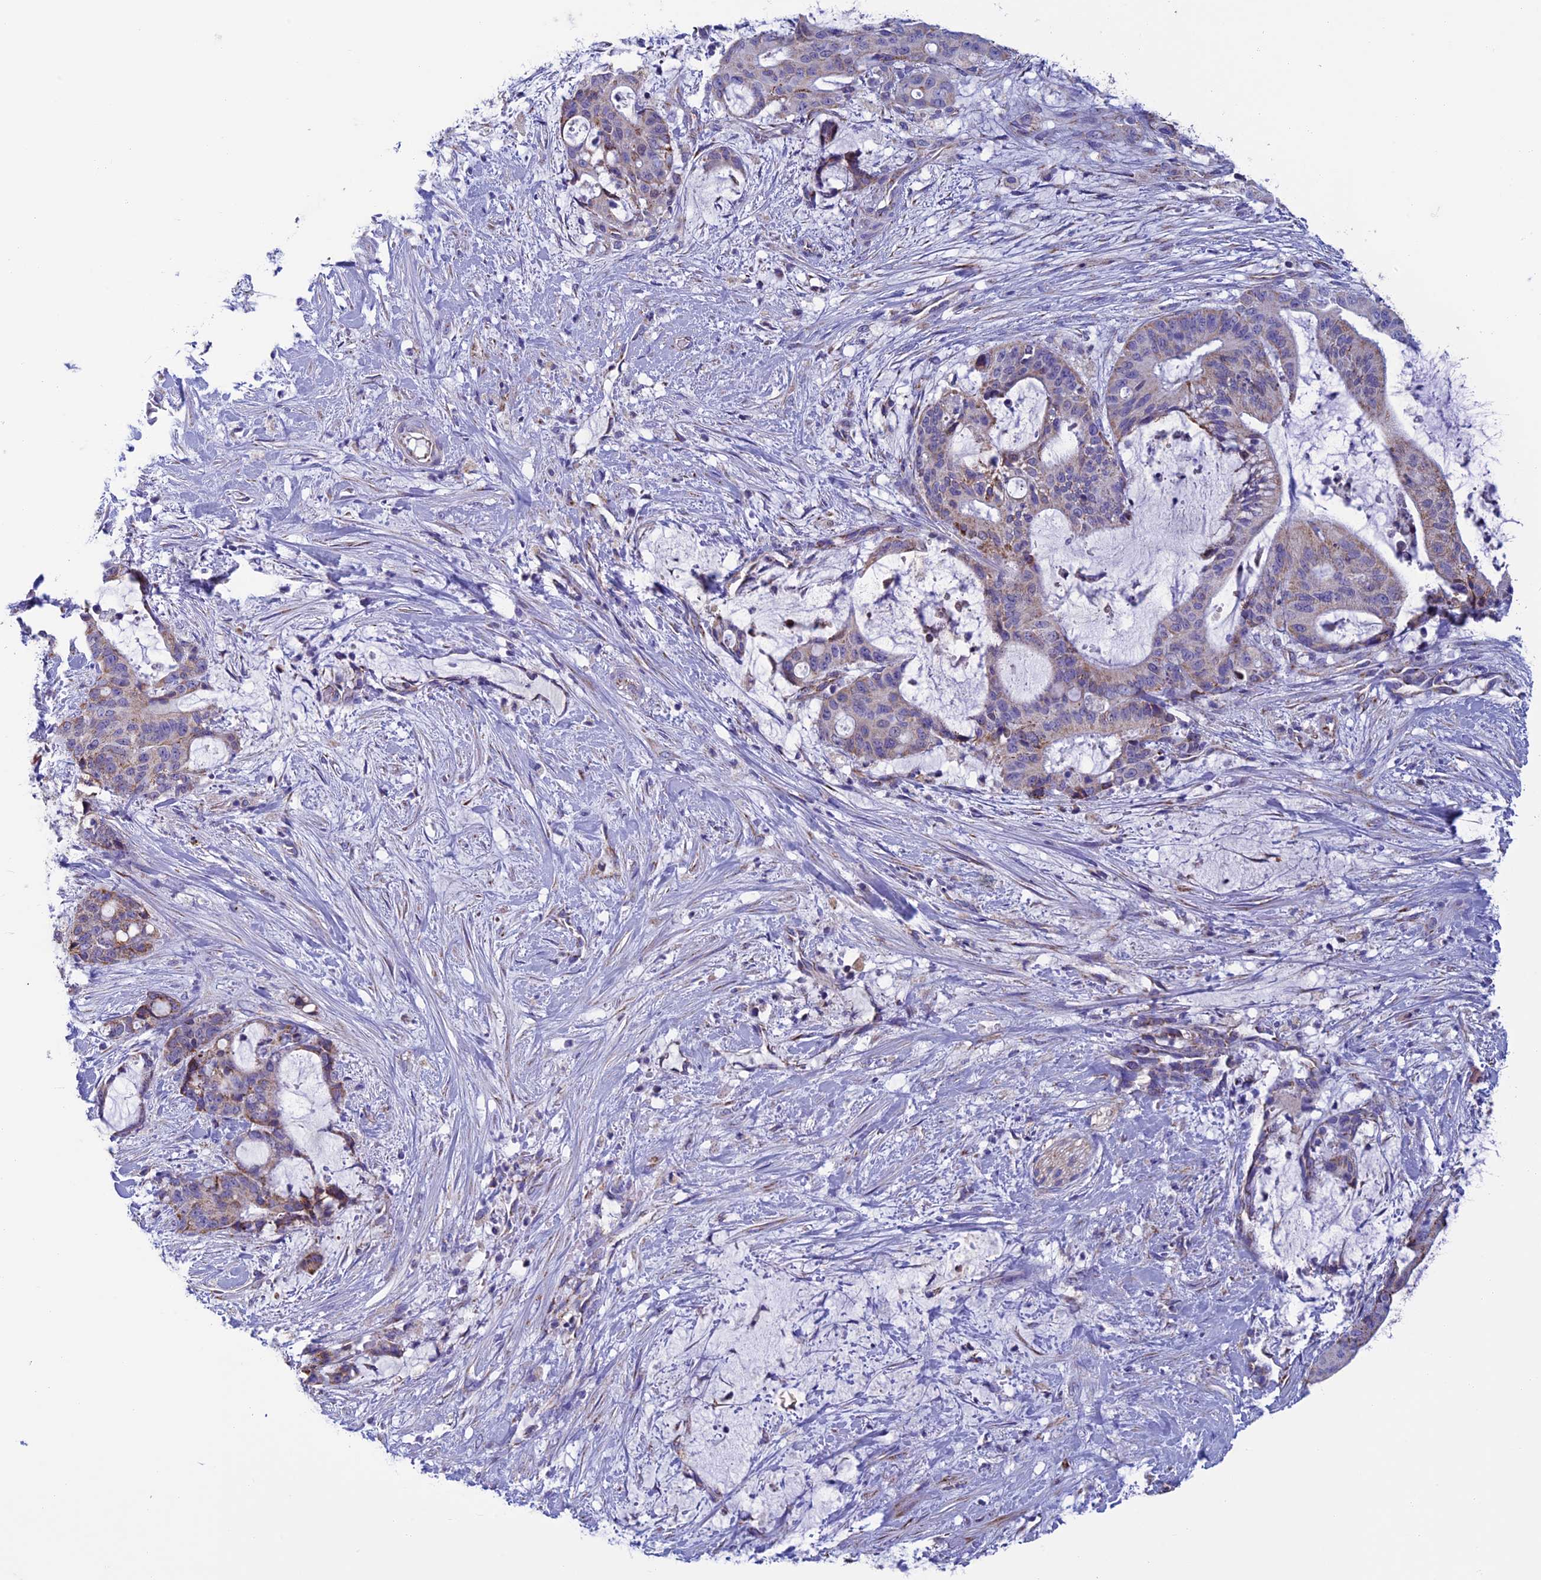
{"staining": {"intensity": "weak", "quantity": "25%-75%", "location": "cytoplasmic/membranous"}, "tissue": "liver cancer", "cell_type": "Tumor cells", "image_type": "cancer", "snomed": [{"axis": "morphology", "description": "Normal tissue, NOS"}, {"axis": "morphology", "description": "Cholangiocarcinoma"}, {"axis": "topography", "description": "Liver"}, {"axis": "topography", "description": "Peripheral nerve tissue"}], "caption": "This micrograph reveals immunohistochemistry staining of human liver cholangiocarcinoma, with low weak cytoplasmic/membranous positivity in about 25%-75% of tumor cells.", "gene": "MFSD12", "patient": {"sex": "female", "age": 73}}